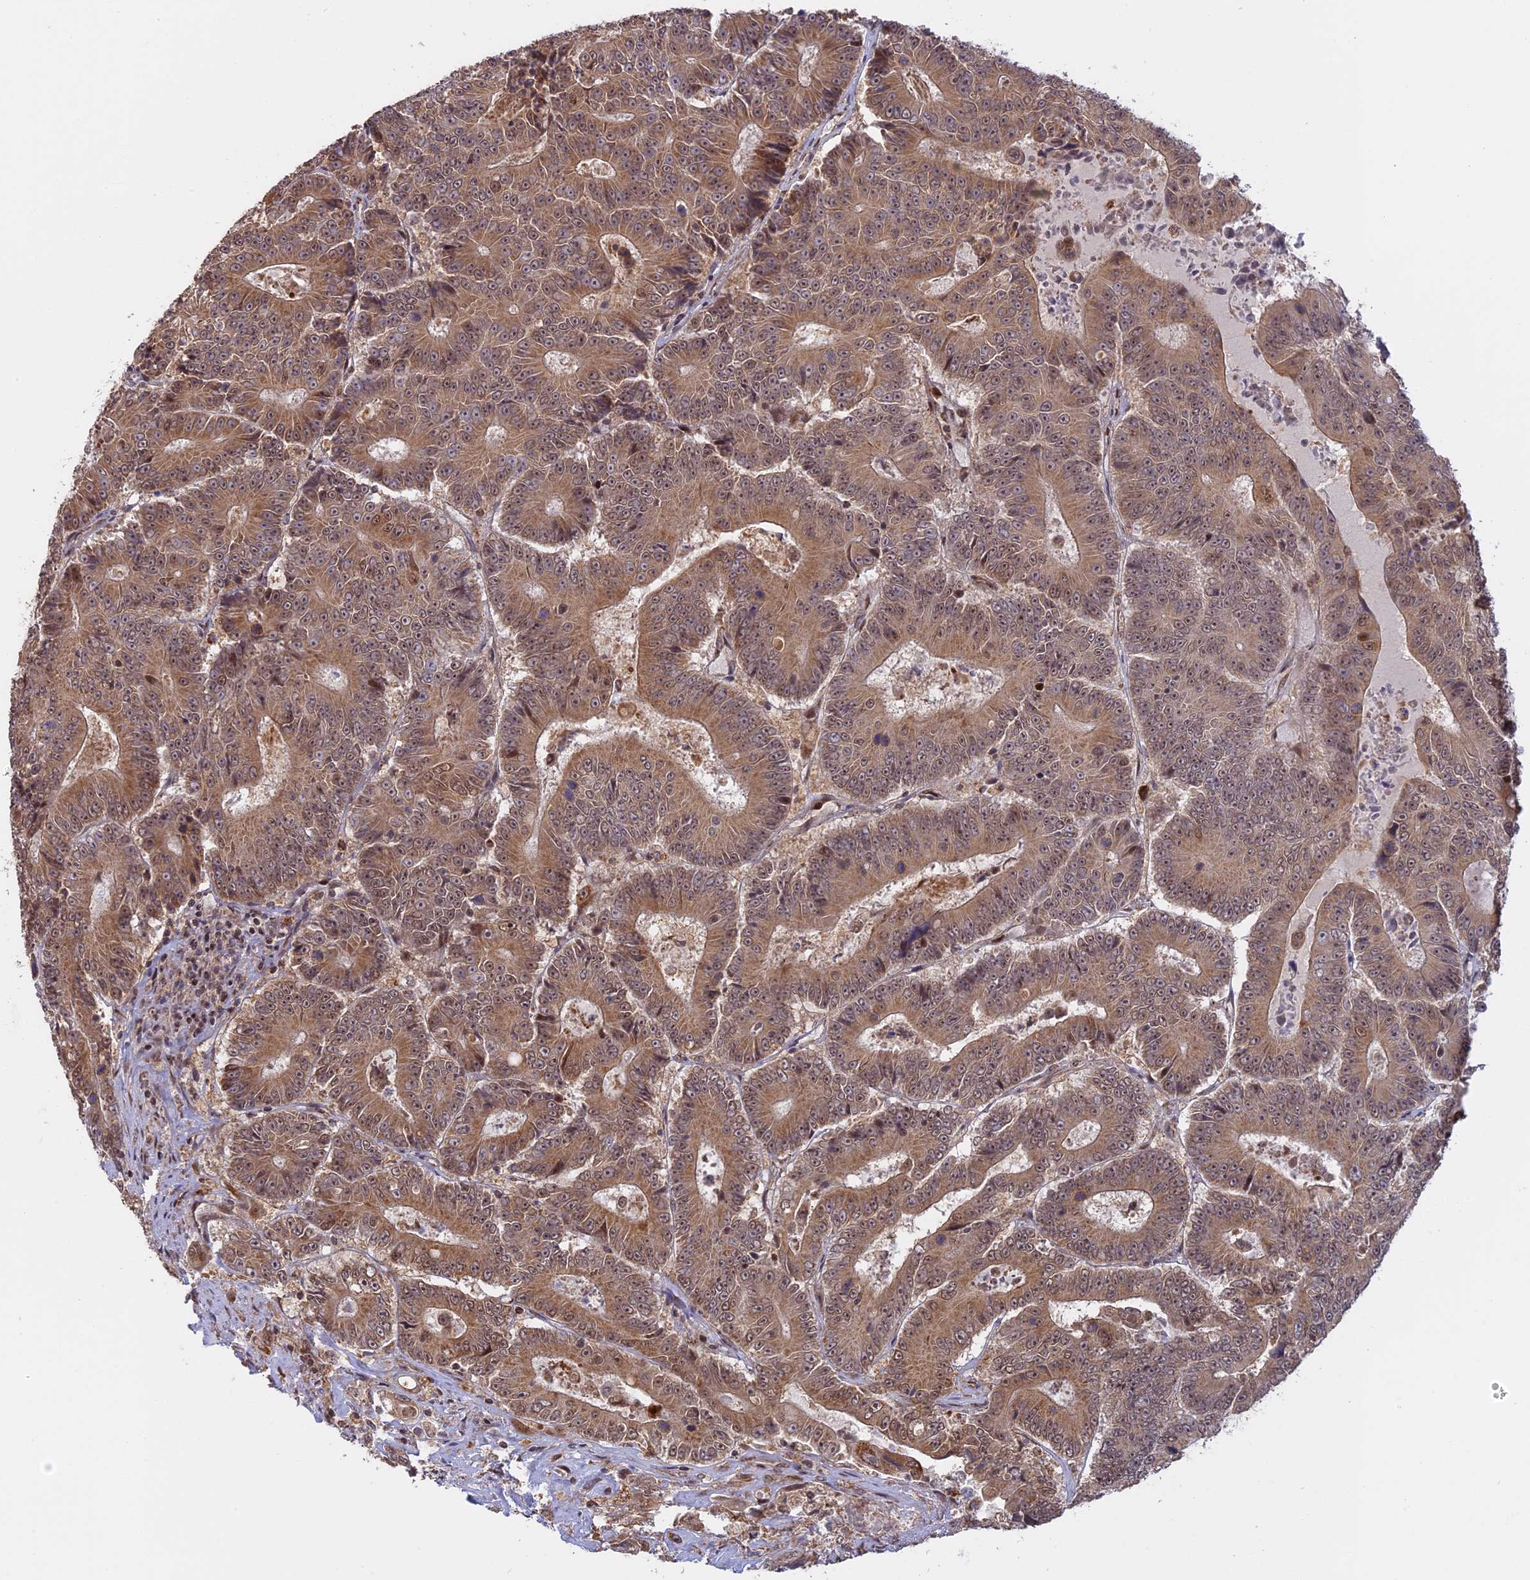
{"staining": {"intensity": "moderate", "quantity": ">75%", "location": "cytoplasmic/membranous,nuclear"}, "tissue": "colorectal cancer", "cell_type": "Tumor cells", "image_type": "cancer", "snomed": [{"axis": "morphology", "description": "Adenocarcinoma, NOS"}, {"axis": "topography", "description": "Colon"}], "caption": "A high-resolution micrograph shows IHC staining of colorectal adenocarcinoma, which reveals moderate cytoplasmic/membranous and nuclear positivity in approximately >75% of tumor cells.", "gene": "GSKIP", "patient": {"sex": "male", "age": 83}}